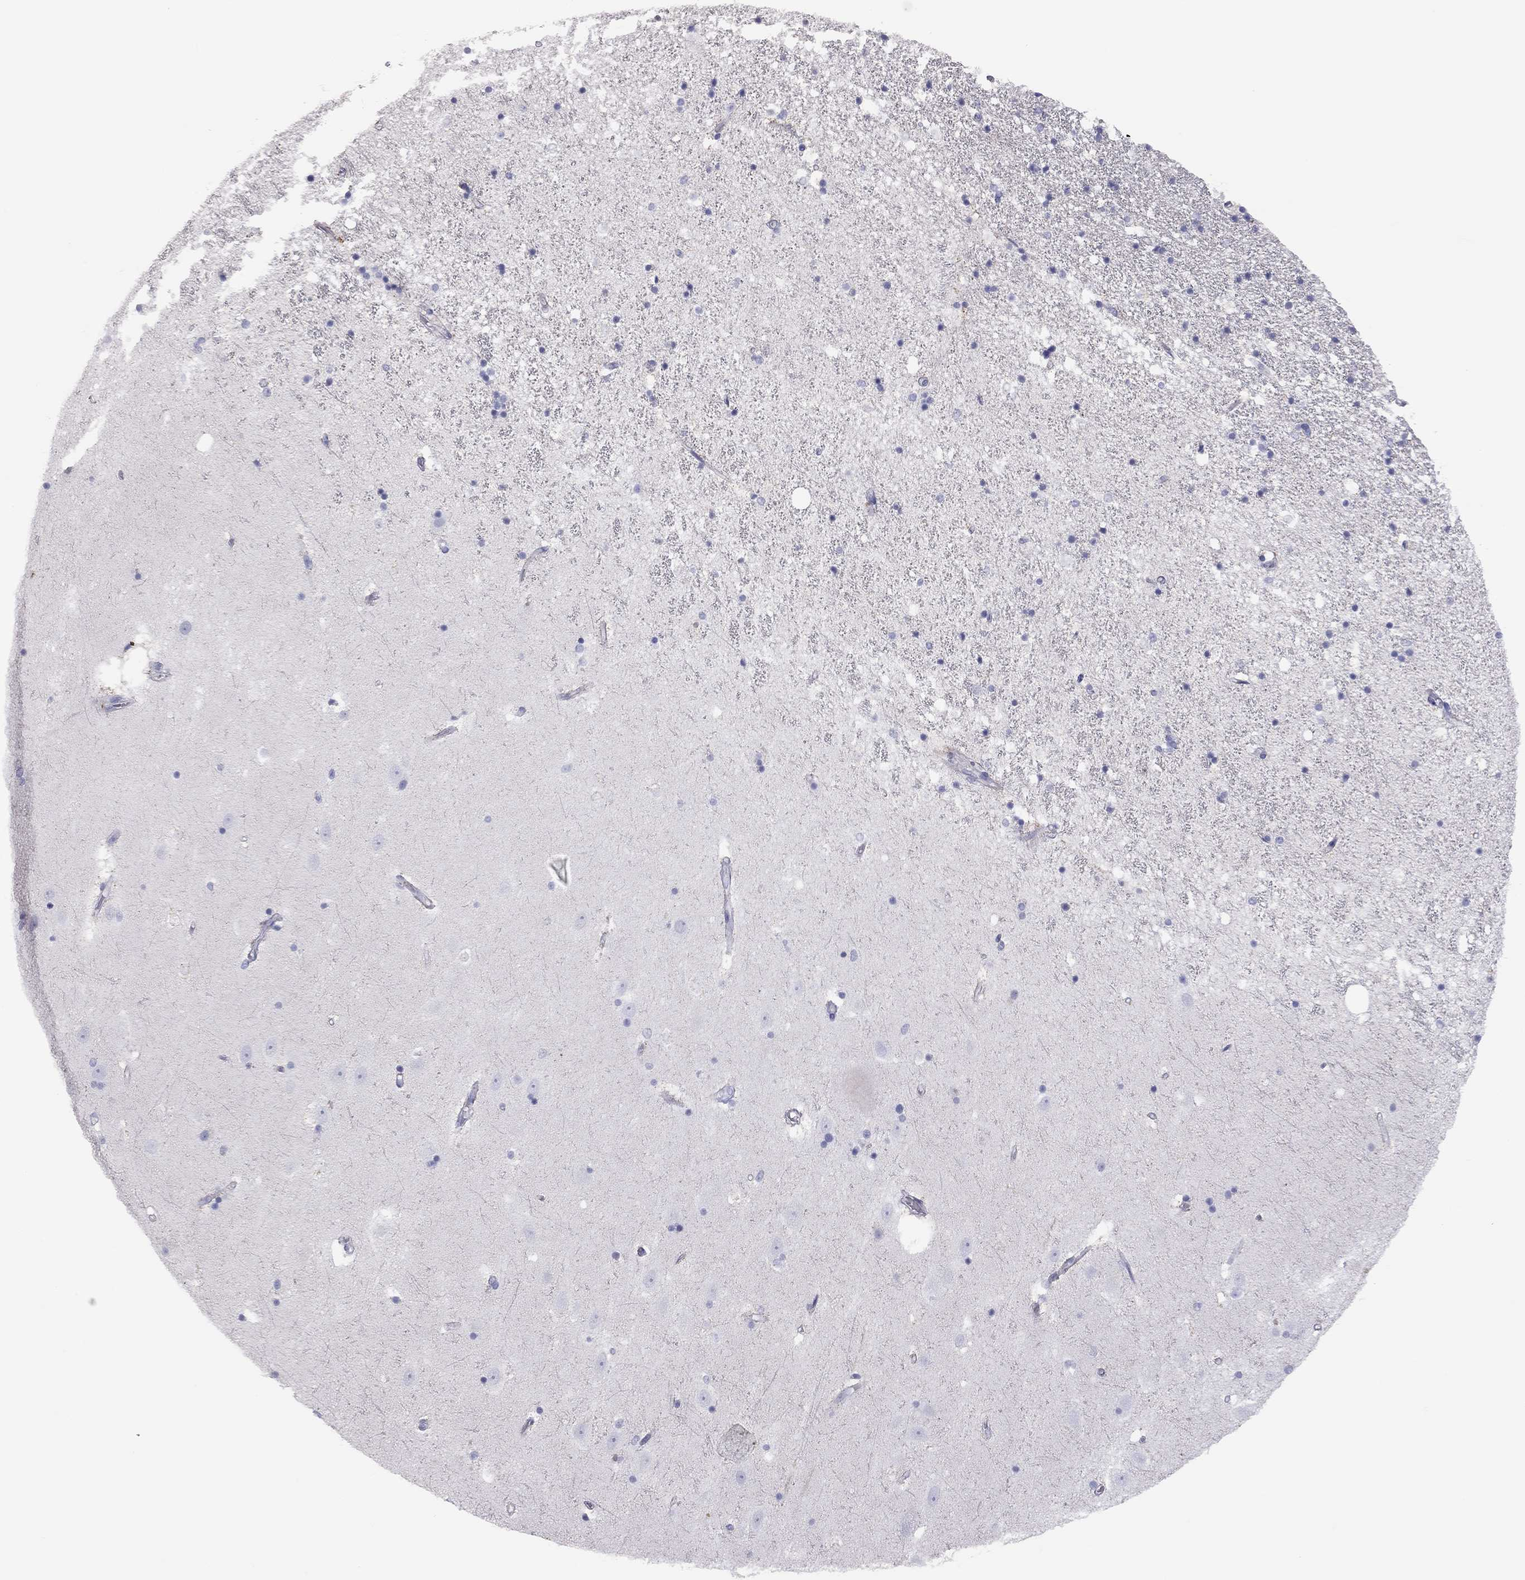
{"staining": {"intensity": "negative", "quantity": "none", "location": "none"}, "tissue": "hippocampus", "cell_type": "Glial cells", "image_type": "normal", "snomed": [{"axis": "morphology", "description": "Normal tissue, NOS"}, {"axis": "topography", "description": "Hippocampus"}], "caption": "DAB immunohistochemical staining of normal human hippocampus displays no significant staining in glial cells. The staining was performed using DAB (3,3'-diaminobenzidine) to visualize the protein expression in brown, while the nuclei were stained in blue with hematoxylin (Magnification: 20x).", "gene": "ADCYAP1", "patient": {"sex": "male", "age": 49}}